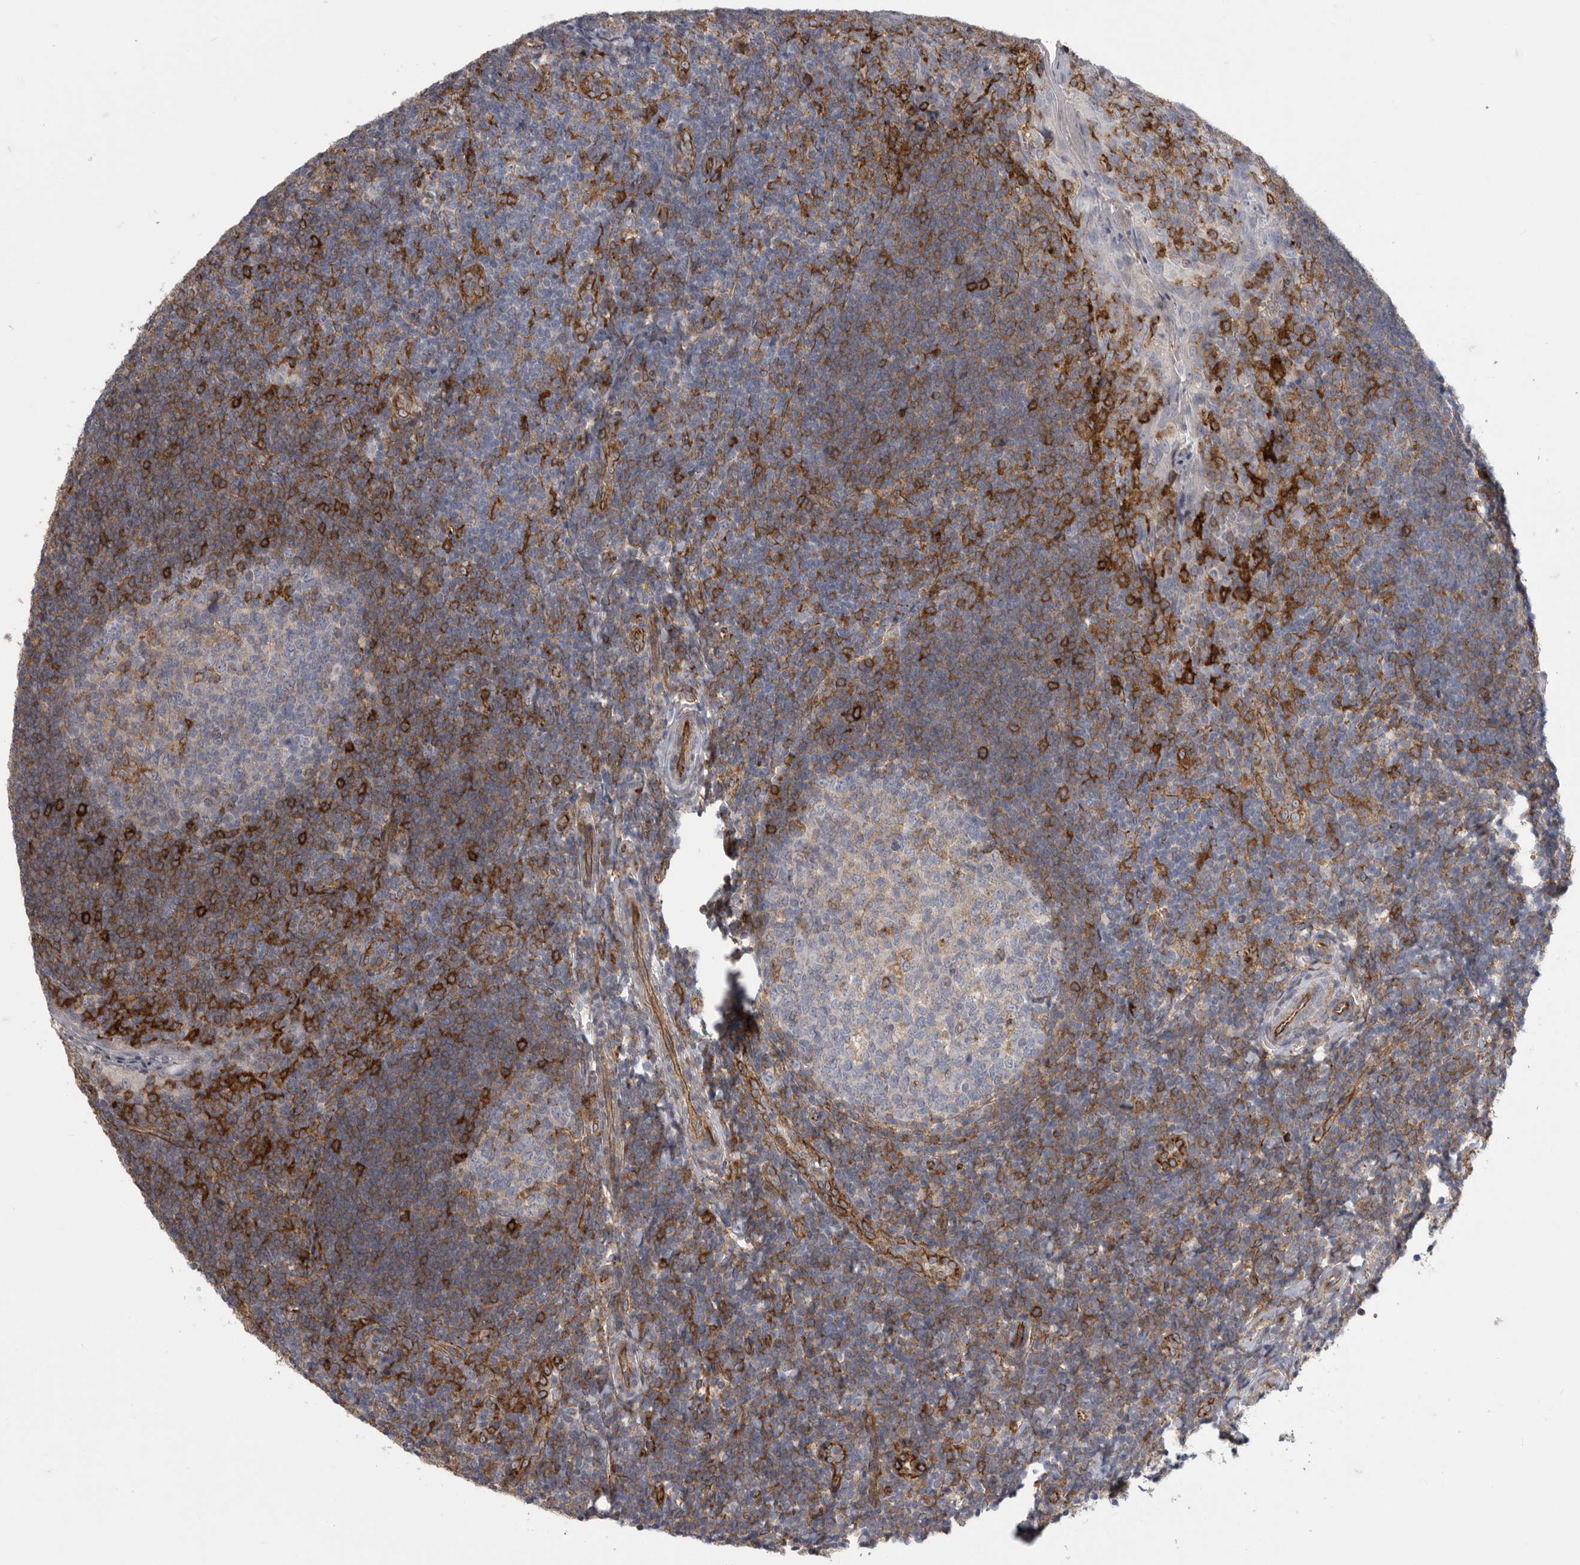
{"staining": {"intensity": "moderate", "quantity": "<25%", "location": "cytoplasmic/membranous"}, "tissue": "tonsil", "cell_type": "Germinal center cells", "image_type": "normal", "snomed": [{"axis": "morphology", "description": "Normal tissue, NOS"}, {"axis": "topography", "description": "Tonsil"}], "caption": "Immunohistochemical staining of normal human tonsil displays <25% levels of moderate cytoplasmic/membranous protein positivity in approximately <25% of germinal center cells. The protein of interest is shown in brown color, while the nuclei are stained blue.", "gene": "SIGLEC10", "patient": {"sex": "male", "age": 27}}